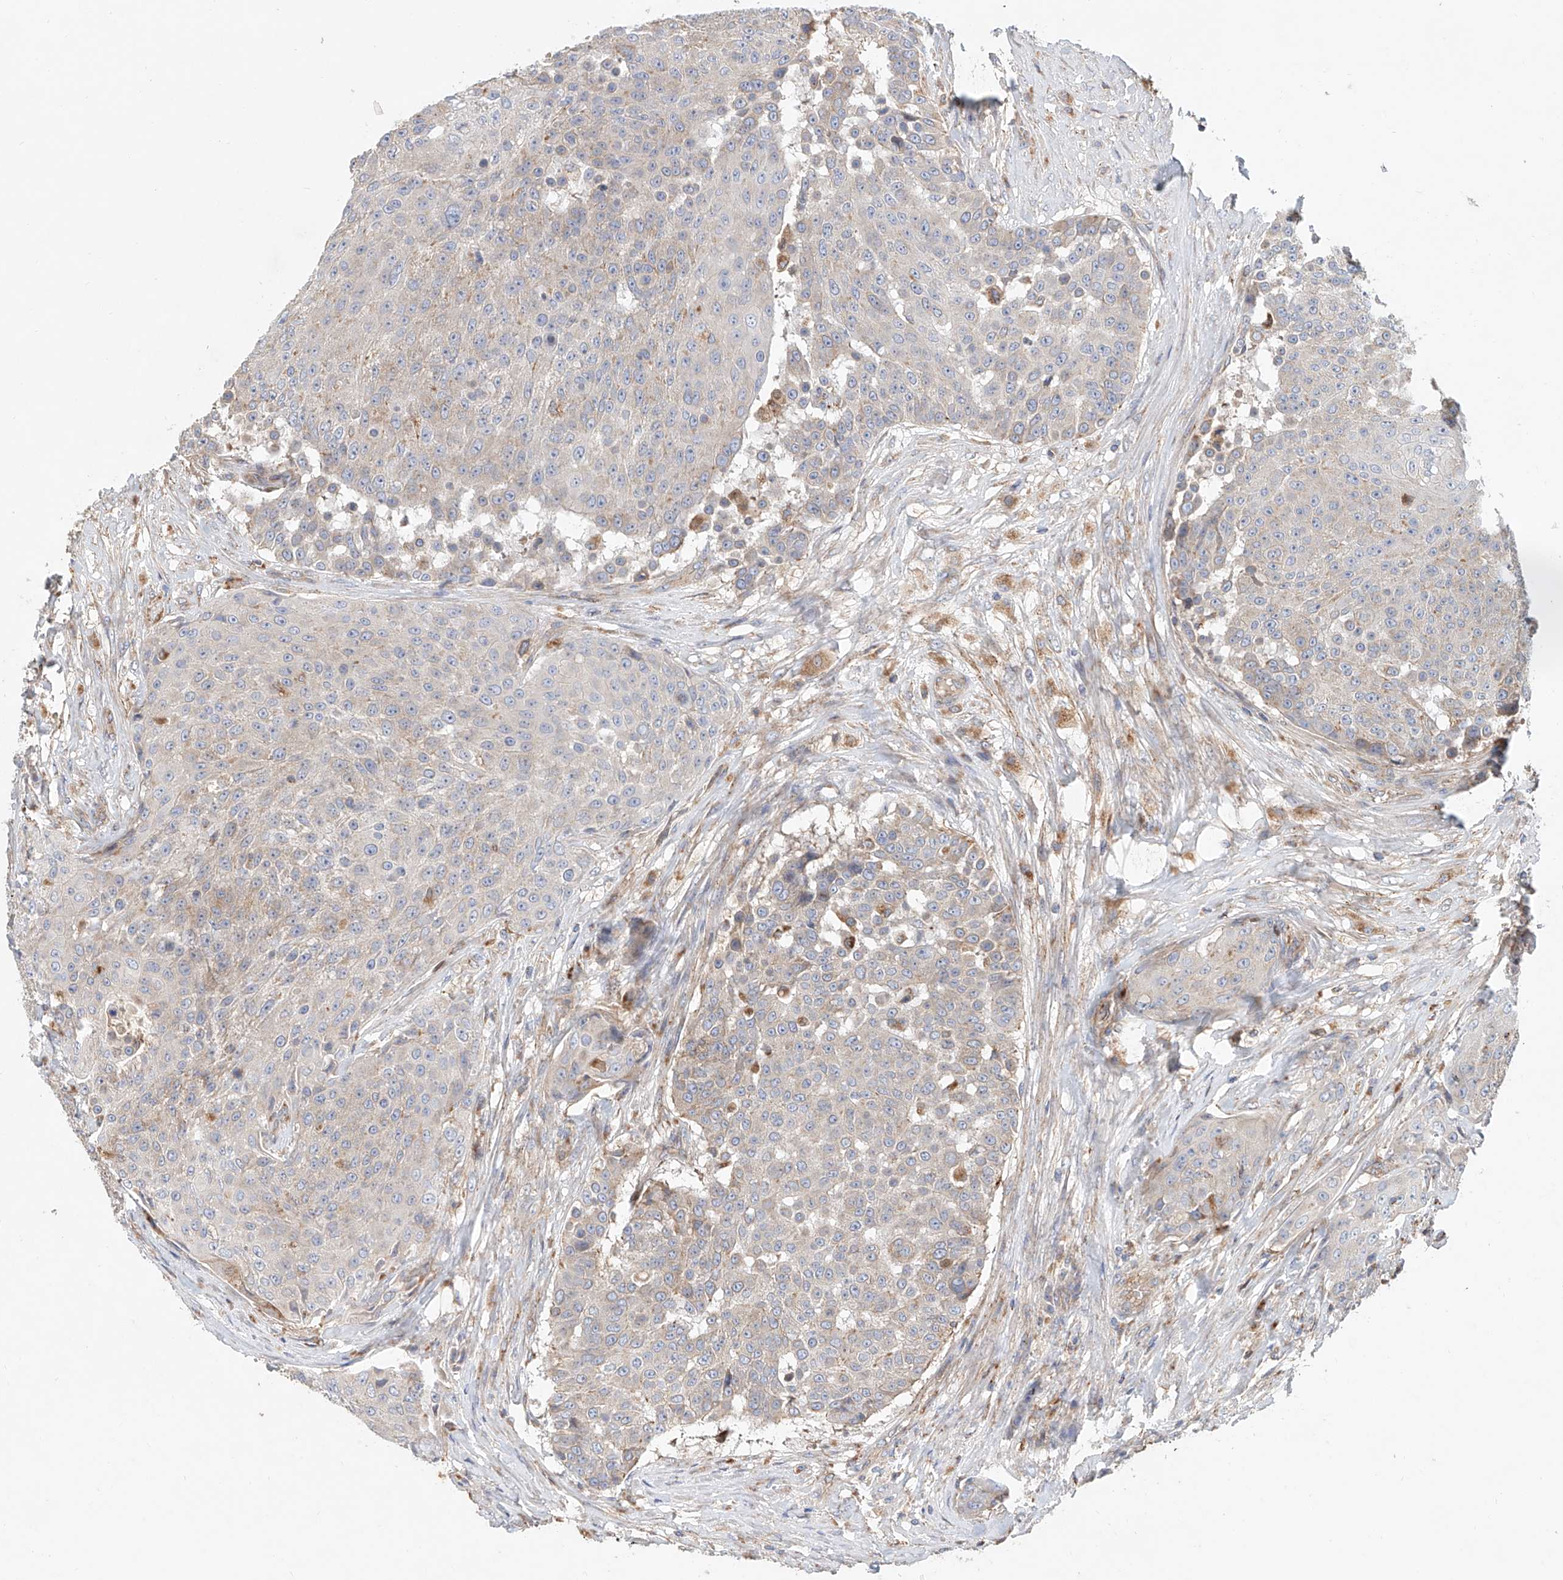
{"staining": {"intensity": "negative", "quantity": "none", "location": "none"}, "tissue": "urothelial cancer", "cell_type": "Tumor cells", "image_type": "cancer", "snomed": [{"axis": "morphology", "description": "Urothelial carcinoma, High grade"}, {"axis": "topography", "description": "Urinary bladder"}], "caption": "This photomicrograph is of urothelial cancer stained with immunohistochemistry to label a protein in brown with the nuclei are counter-stained blue. There is no positivity in tumor cells.", "gene": "HGSNAT", "patient": {"sex": "female", "age": 63}}